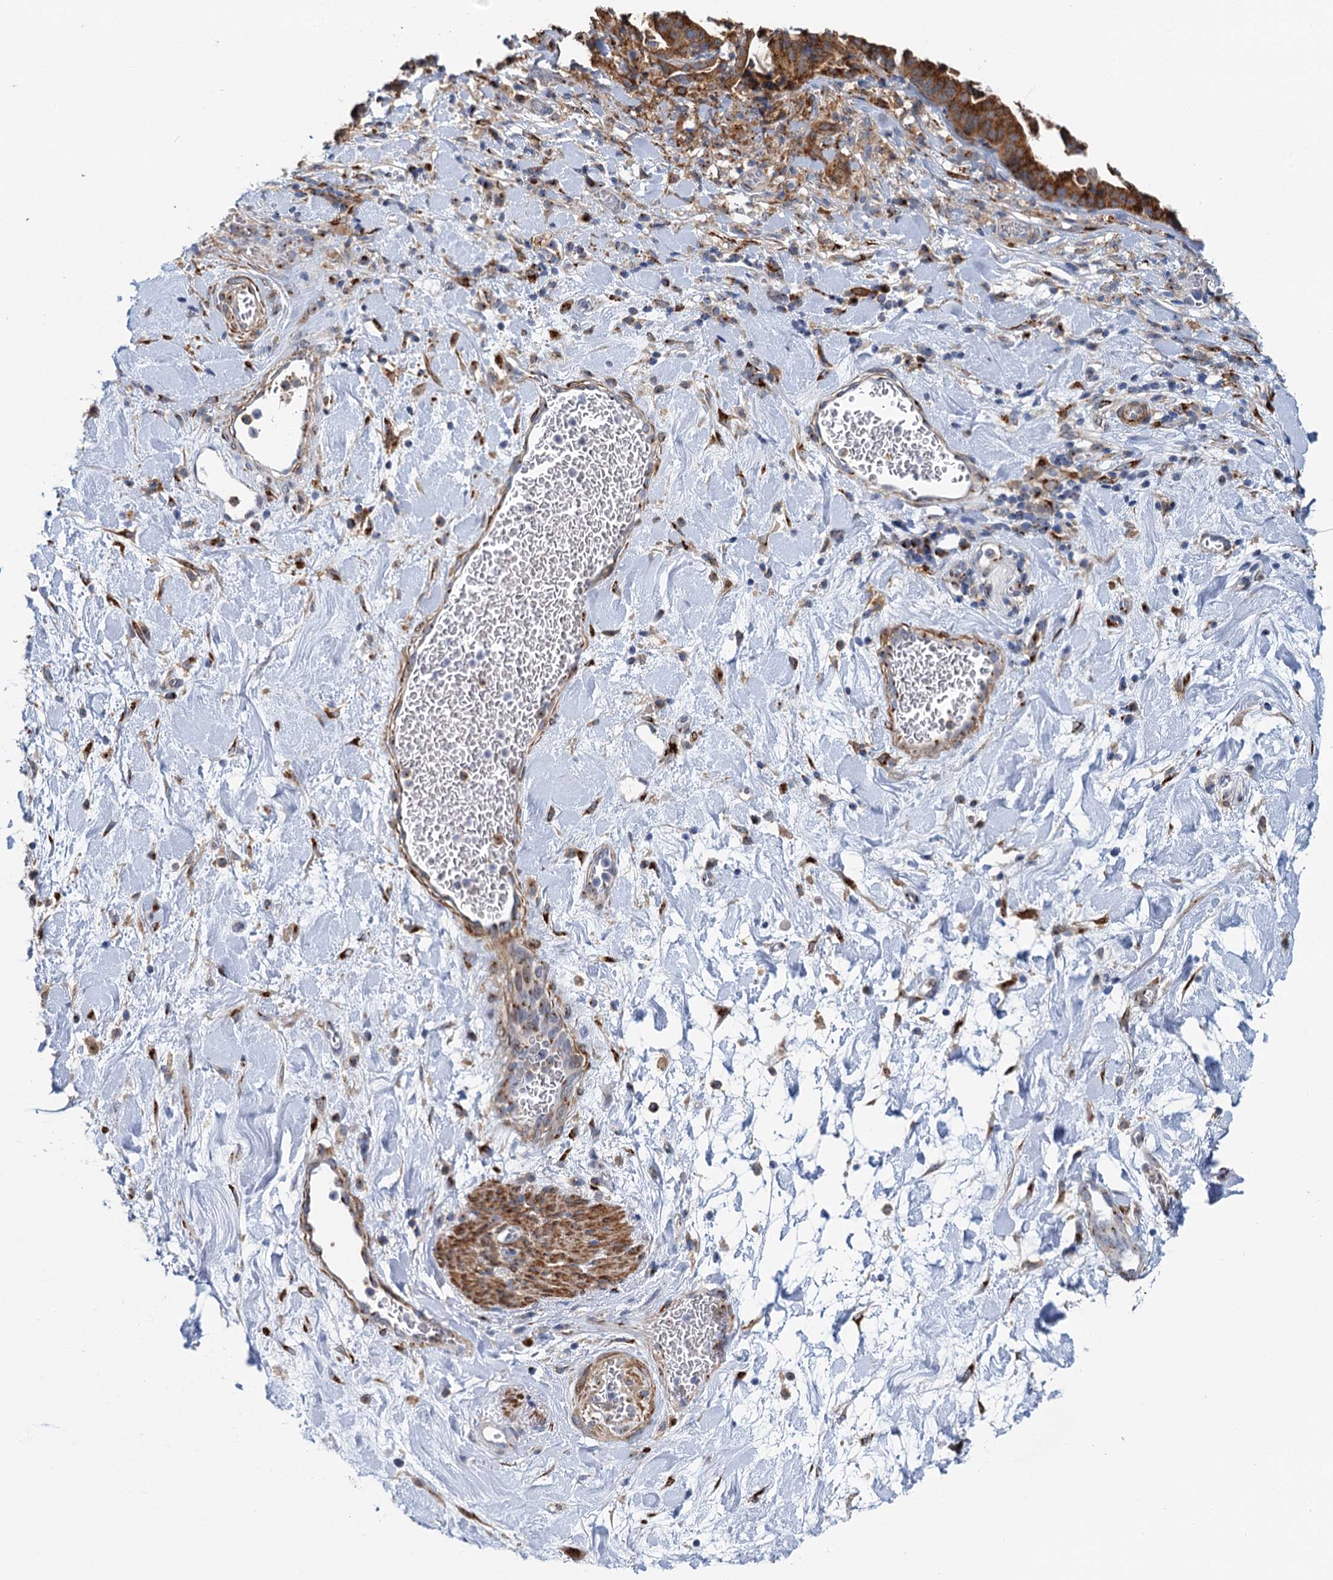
{"staining": {"intensity": "strong", "quantity": ">75%", "location": "cytoplasmic/membranous"}, "tissue": "stomach cancer", "cell_type": "Tumor cells", "image_type": "cancer", "snomed": [{"axis": "morphology", "description": "Adenocarcinoma, NOS"}, {"axis": "topography", "description": "Stomach"}], "caption": "Adenocarcinoma (stomach) stained for a protein (brown) demonstrates strong cytoplasmic/membranous positive positivity in approximately >75% of tumor cells.", "gene": "BET1L", "patient": {"sex": "male", "age": 48}}